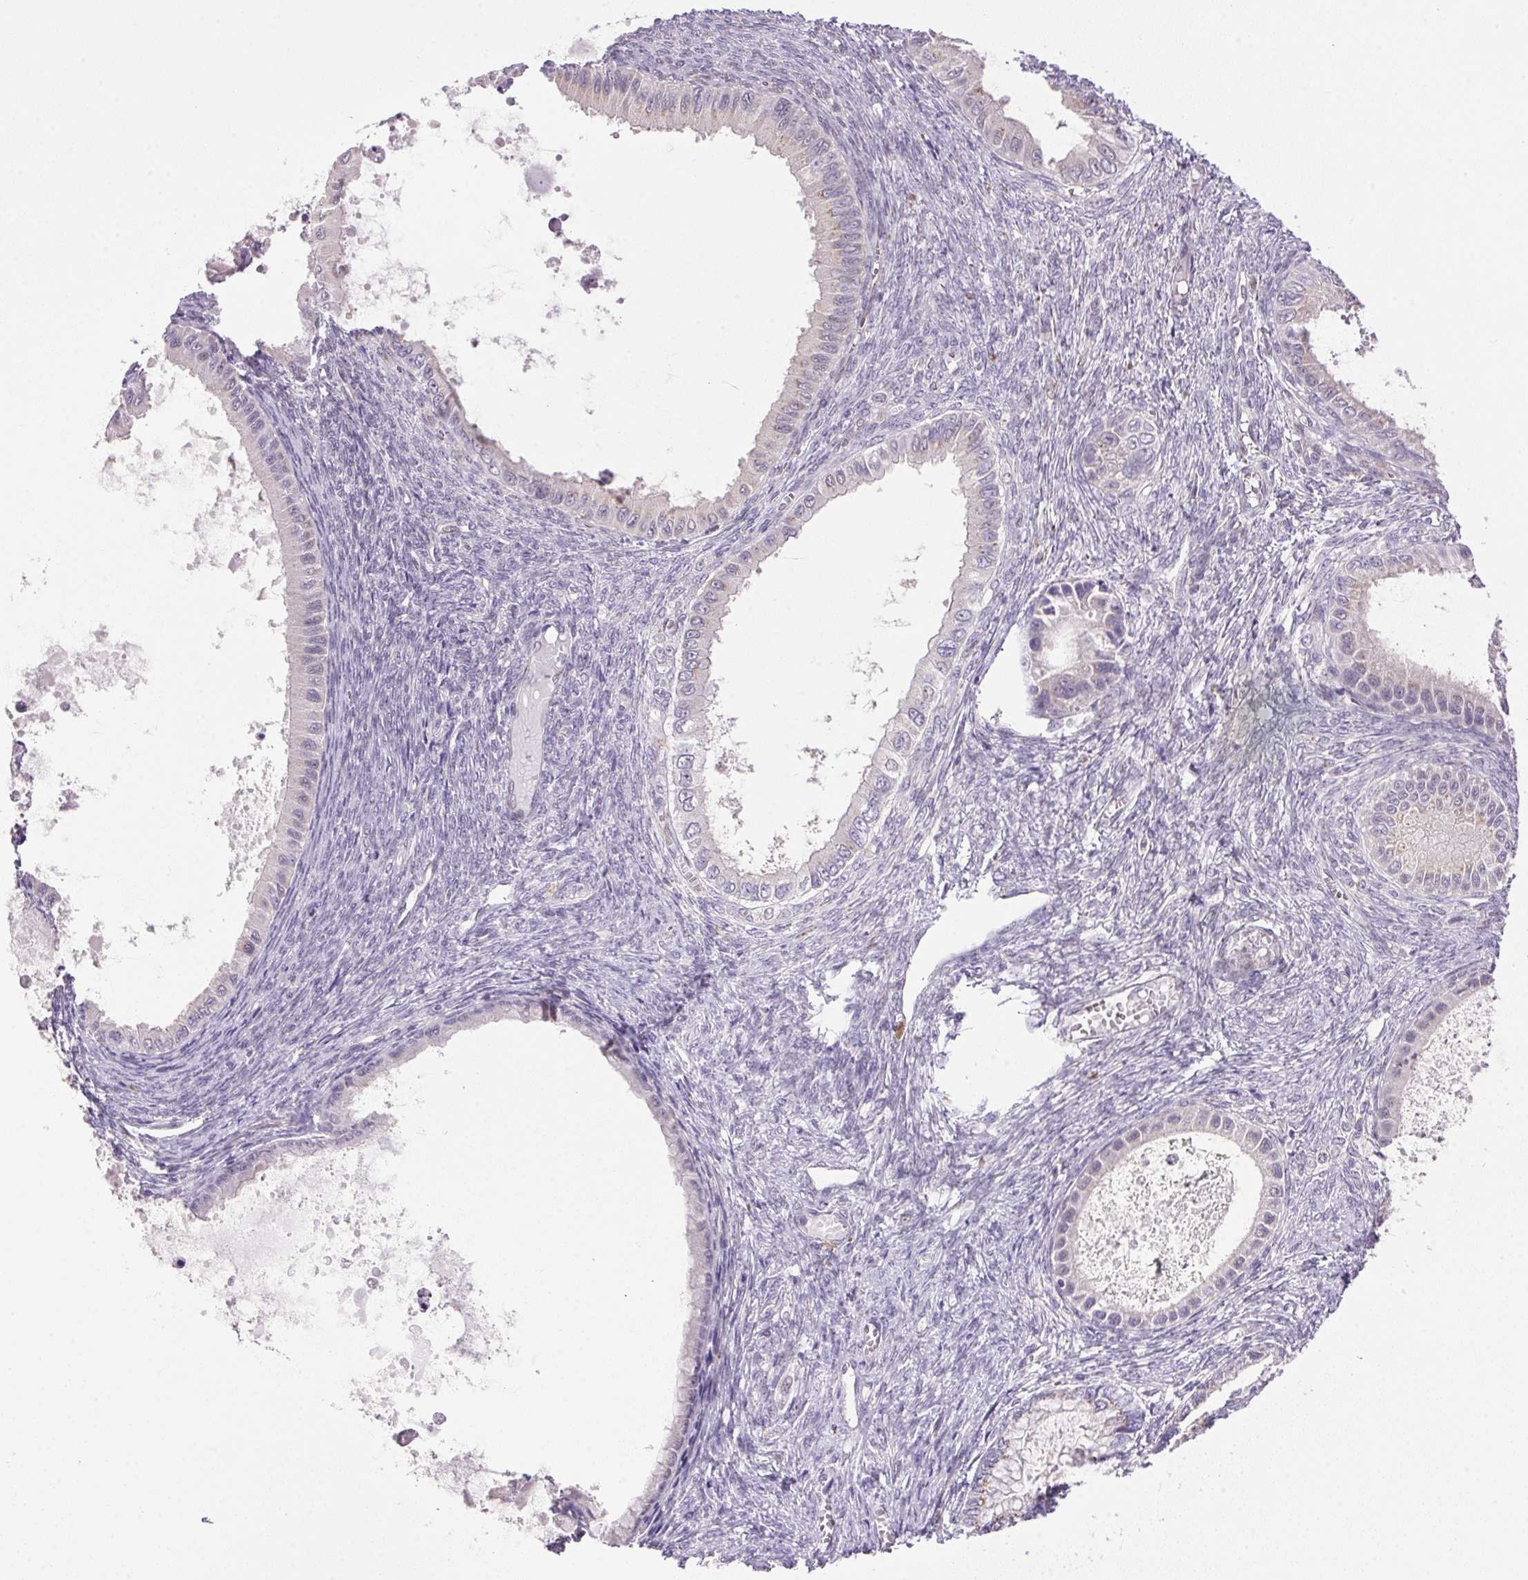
{"staining": {"intensity": "negative", "quantity": "none", "location": "none"}, "tissue": "ovarian cancer", "cell_type": "Tumor cells", "image_type": "cancer", "snomed": [{"axis": "morphology", "description": "Cystadenocarcinoma, mucinous, NOS"}, {"axis": "topography", "description": "Ovary"}], "caption": "The immunohistochemistry (IHC) photomicrograph has no significant expression in tumor cells of ovarian cancer (mucinous cystadenocarcinoma) tissue.", "gene": "AKR1E2", "patient": {"sex": "female", "age": 64}}